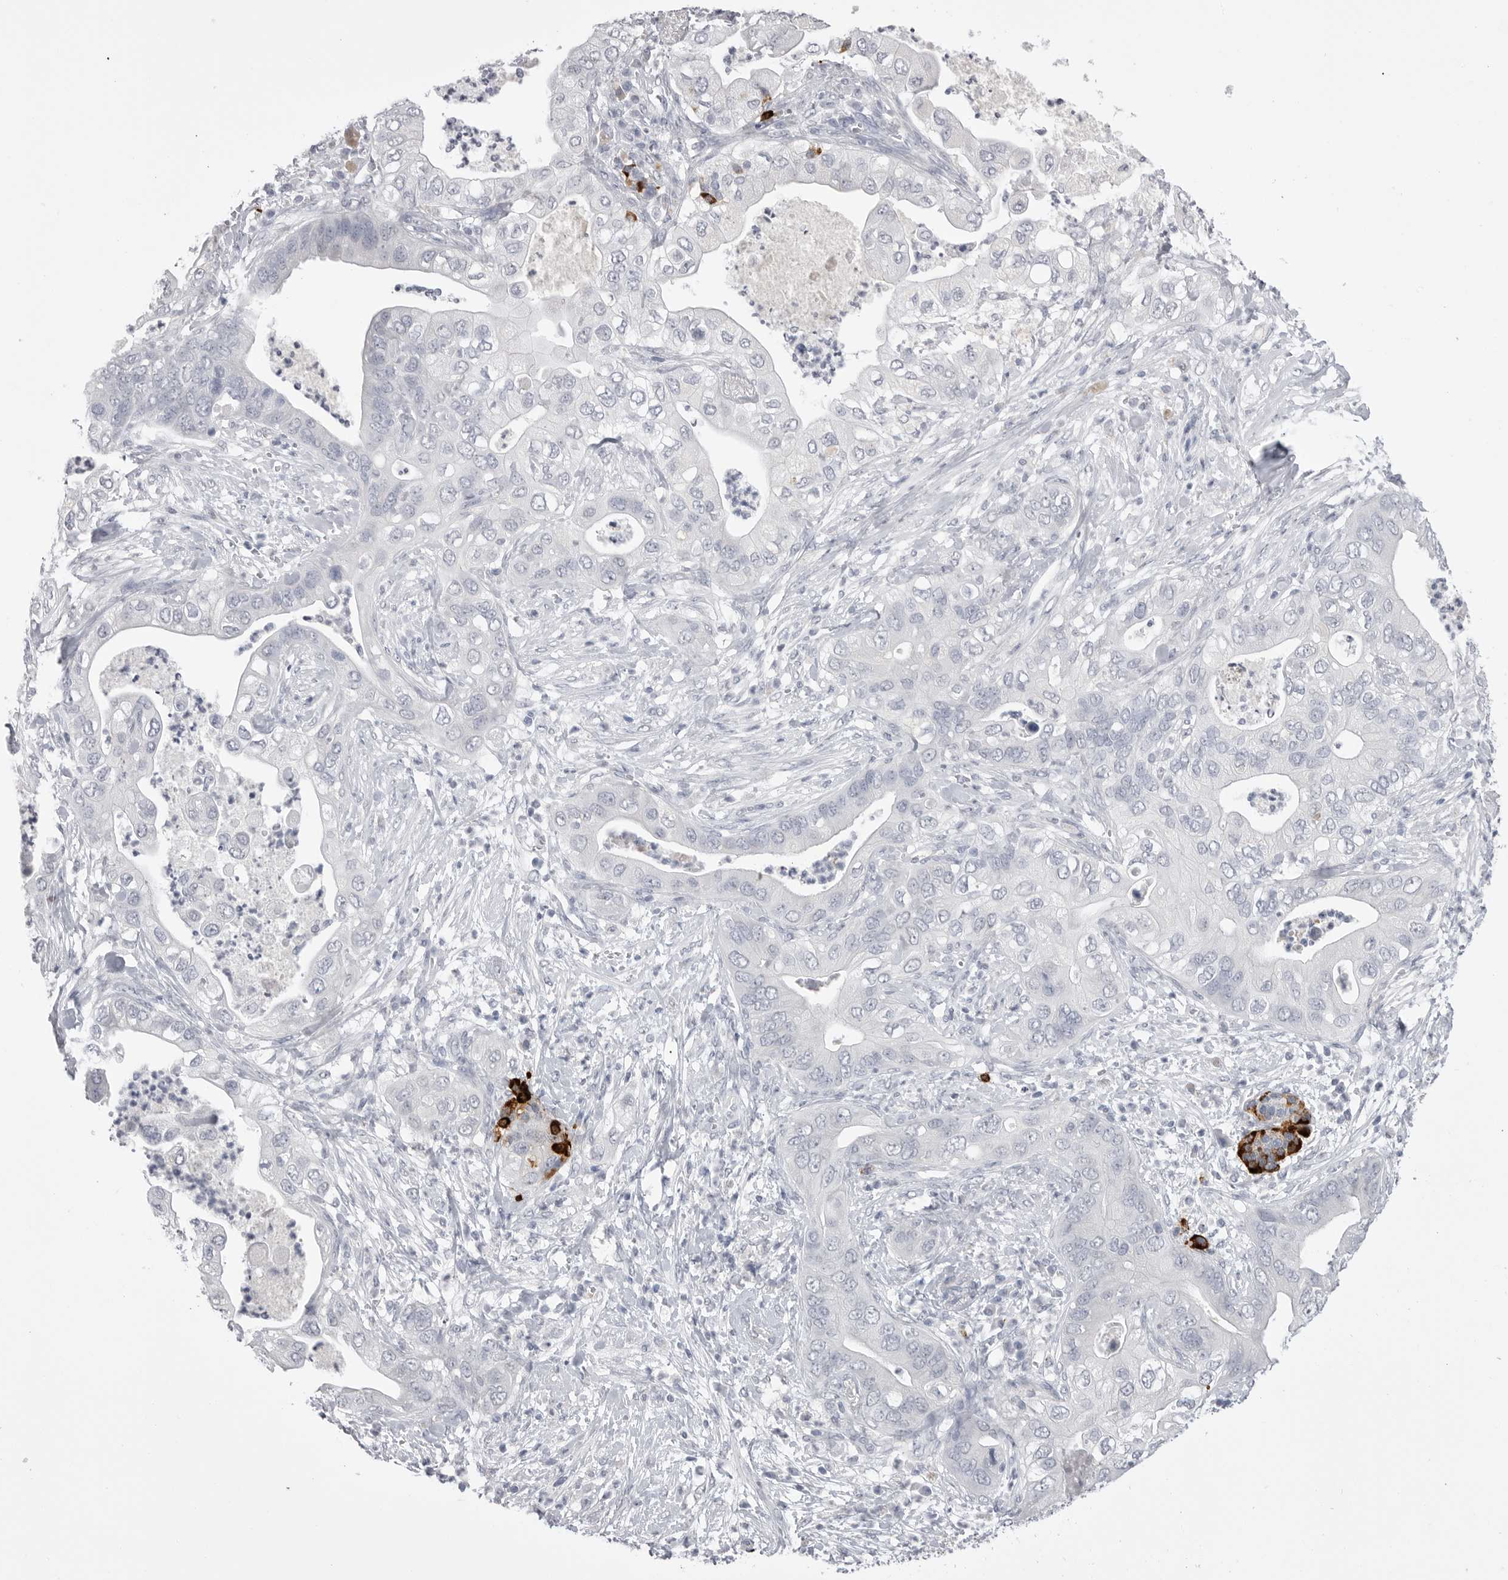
{"staining": {"intensity": "negative", "quantity": "none", "location": "none"}, "tissue": "pancreatic cancer", "cell_type": "Tumor cells", "image_type": "cancer", "snomed": [{"axis": "morphology", "description": "Adenocarcinoma, NOS"}, {"axis": "topography", "description": "Pancreas"}], "caption": "IHC photomicrograph of pancreatic cancer (adenocarcinoma) stained for a protein (brown), which exhibits no staining in tumor cells.", "gene": "CPB1", "patient": {"sex": "female", "age": 78}}